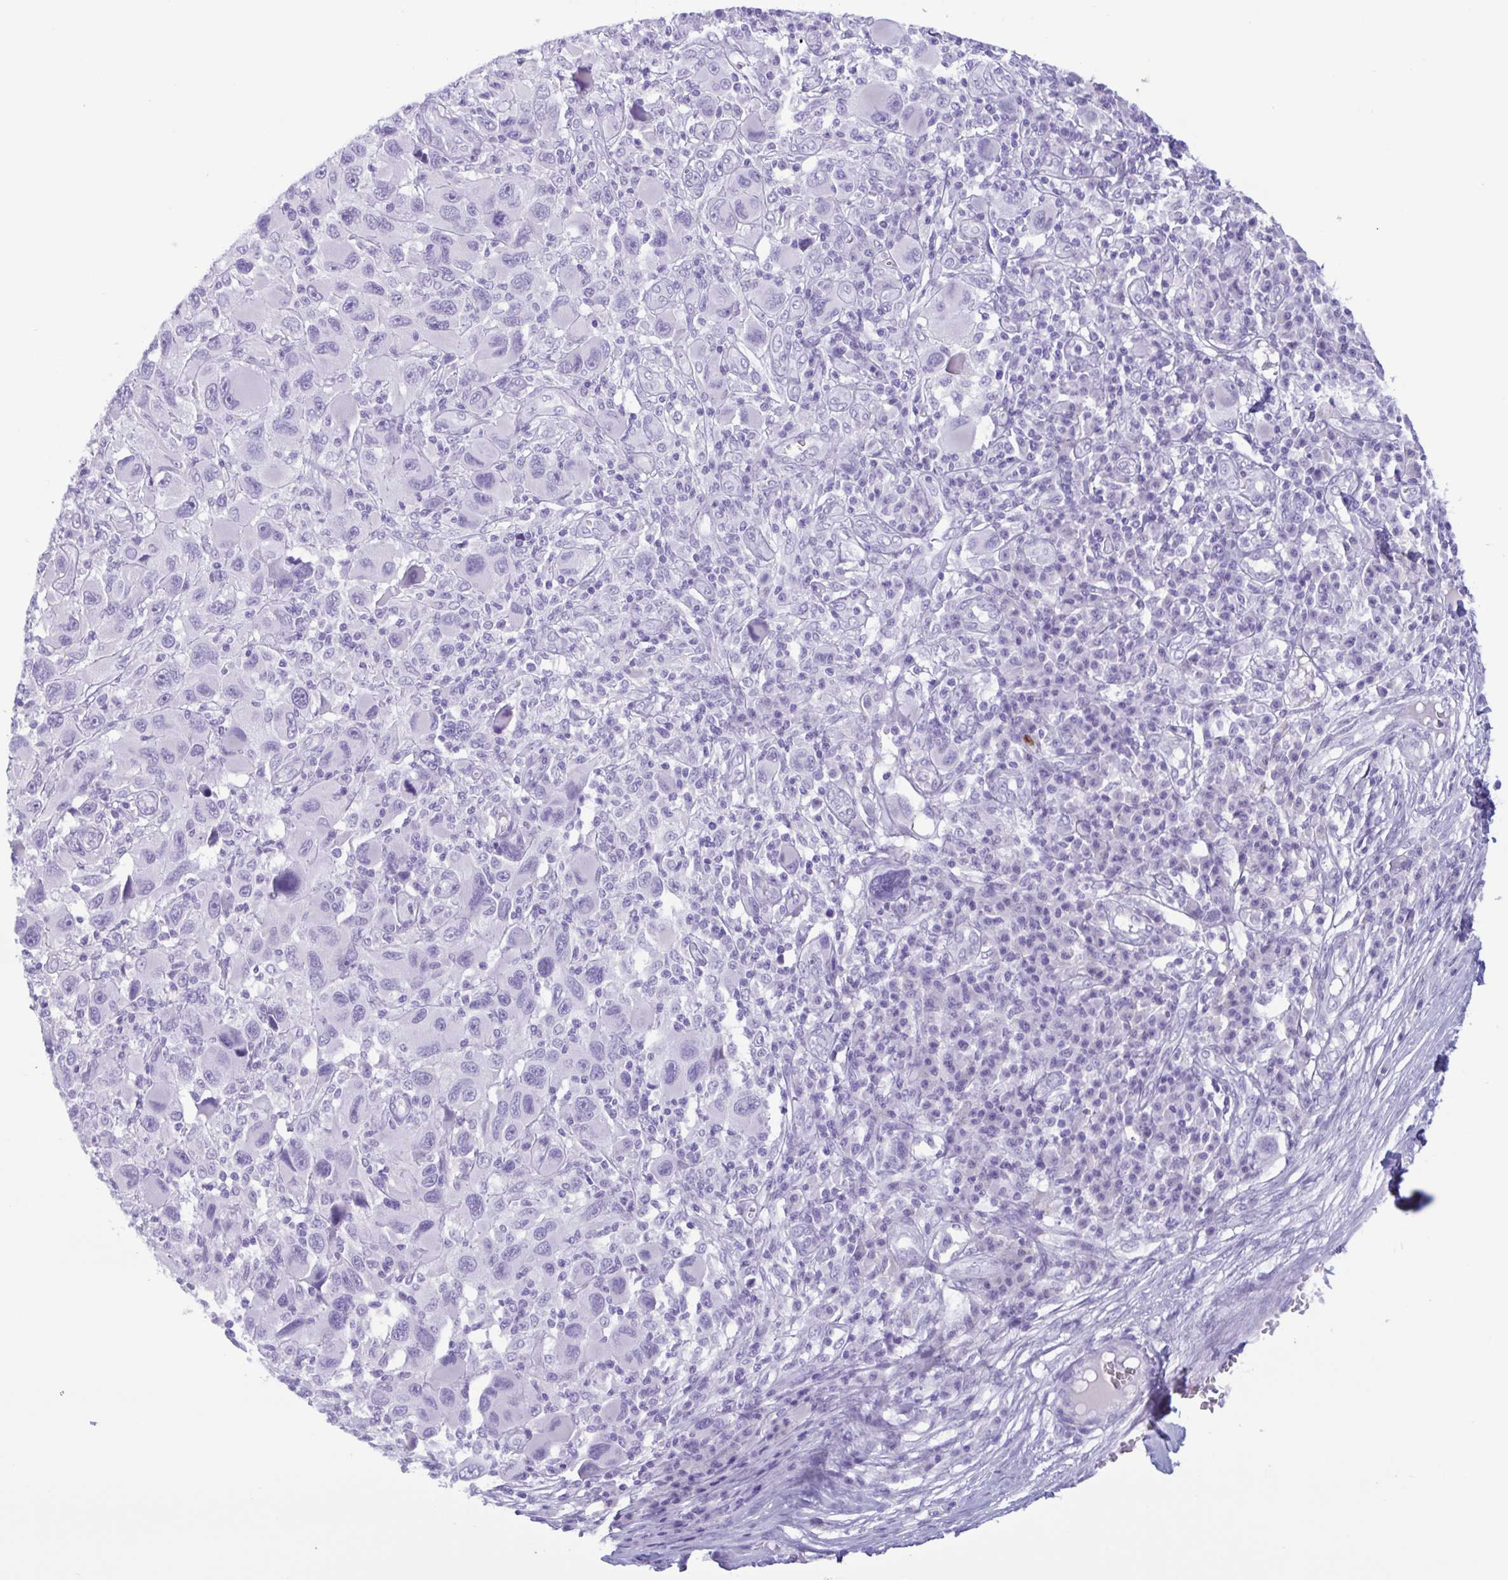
{"staining": {"intensity": "negative", "quantity": "none", "location": "none"}, "tissue": "melanoma", "cell_type": "Tumor cells", "image_type": "cancer", "snomed": [{"axis": "morphology", "description": "Malignant melanoma, NOS"}, {"axis": "topography", "description": "Skin"}], "caption": "Tumor cells are negative for protein expression in human melanoma. The staining is performed using DAB (3,3'-diaminobenzidine) brown chromogen with nuclei counter-stained in using hematoxylin.", "gene": "LTF", "patient": {"sex": "male", "age": 53}}